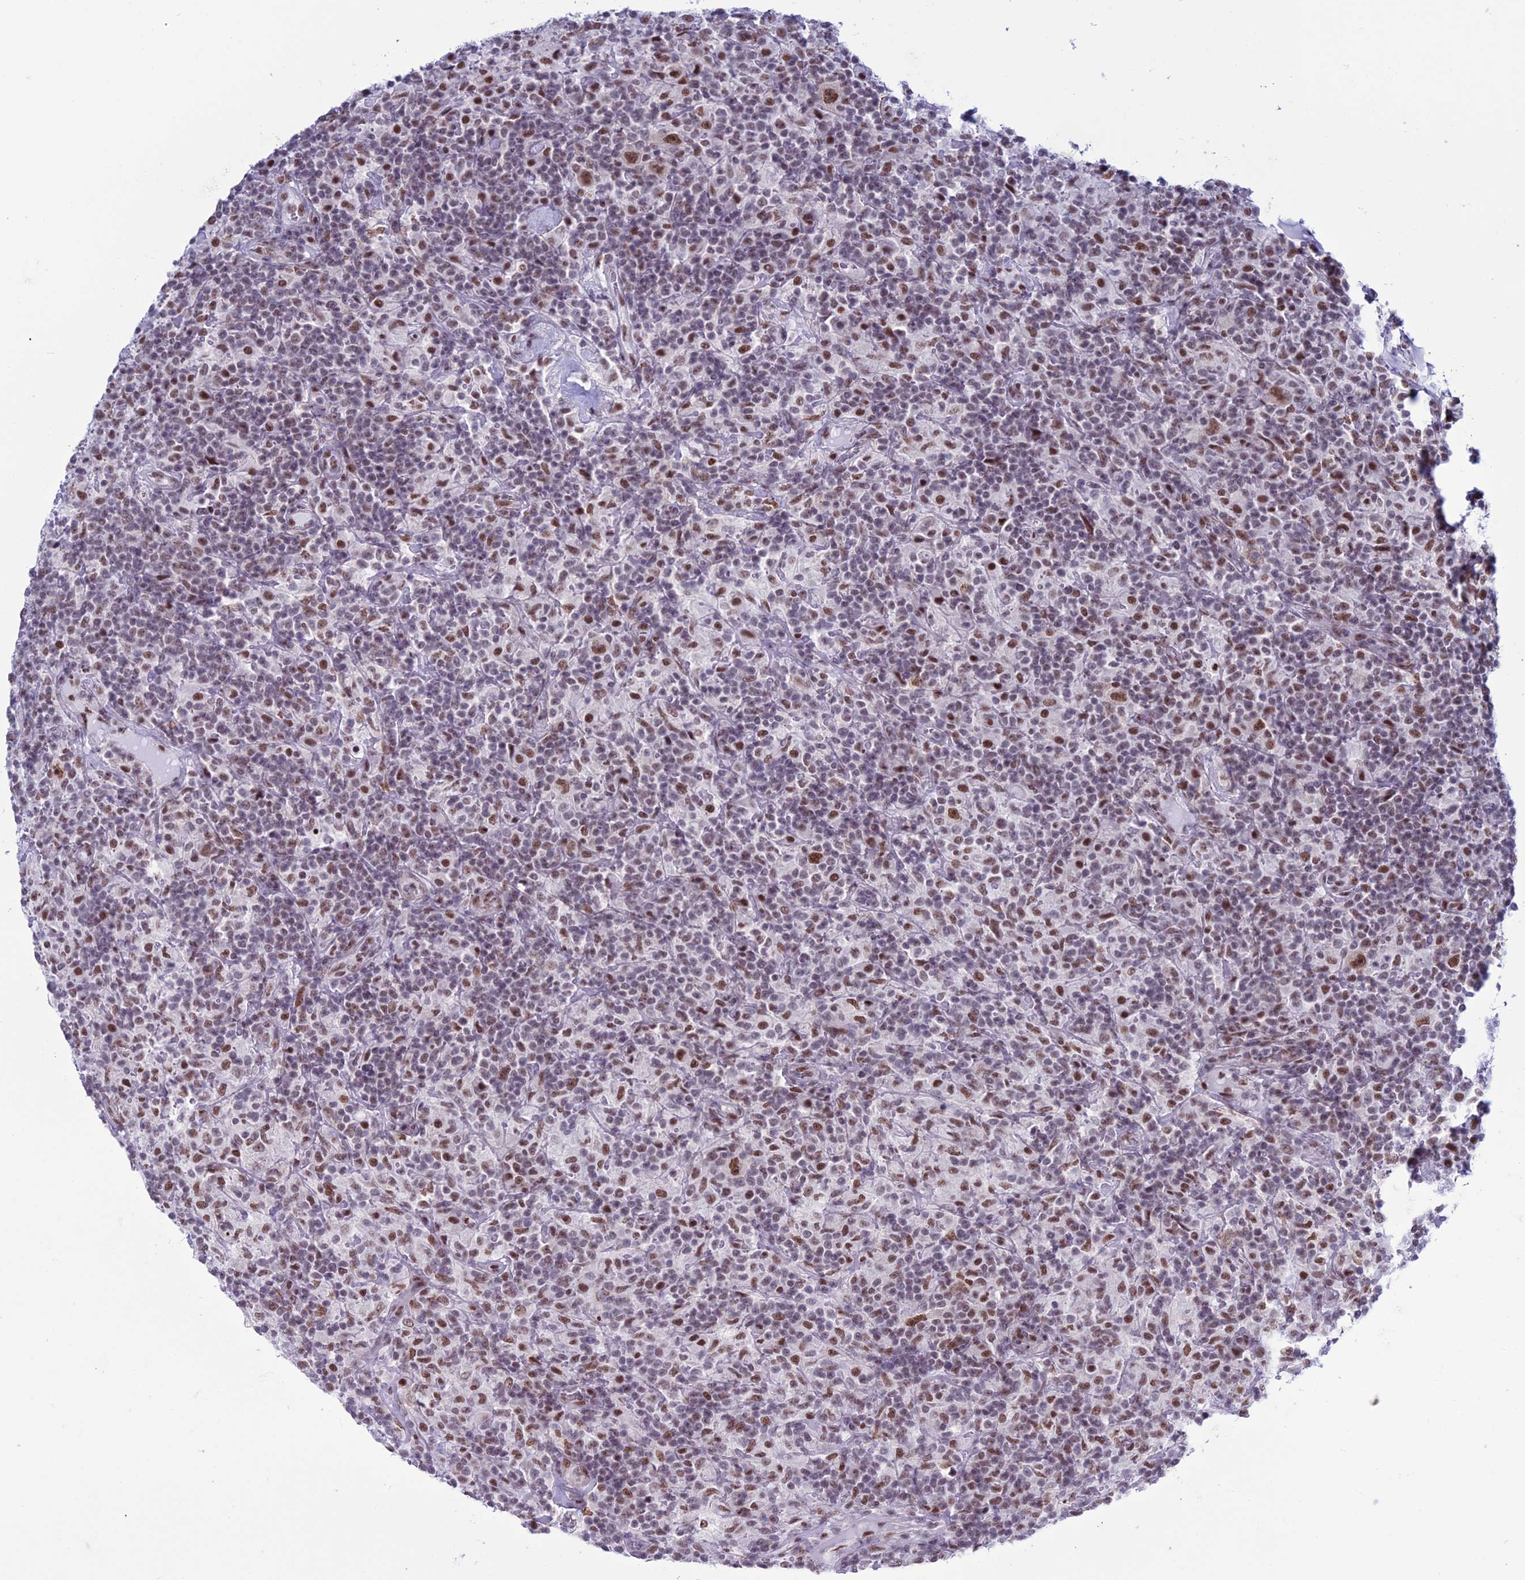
{"staining": {"intensity": "weak", "quantity": "<25%", "location": "nuclear"}, "tissue": "lymphoma", "cell_type": "Tumor cells", "image_type": "cancer", "snomed": [{"axis": "morphology", "description": "Hodgkin's disease, NOS"}, {"axis": "topography", "description": "Lymph node"}], "caption": "High magnification brightfield microscopy of Hodgkin's disease stained with DAB (brown) and counterstained with hematoxylin (blue): tumor cells show no significant expression. (Immunohistochemistry, brightfield microscopy, high magnification).", "gene": "U2AF1", "patient": {"sex": "male", "age": 70}}